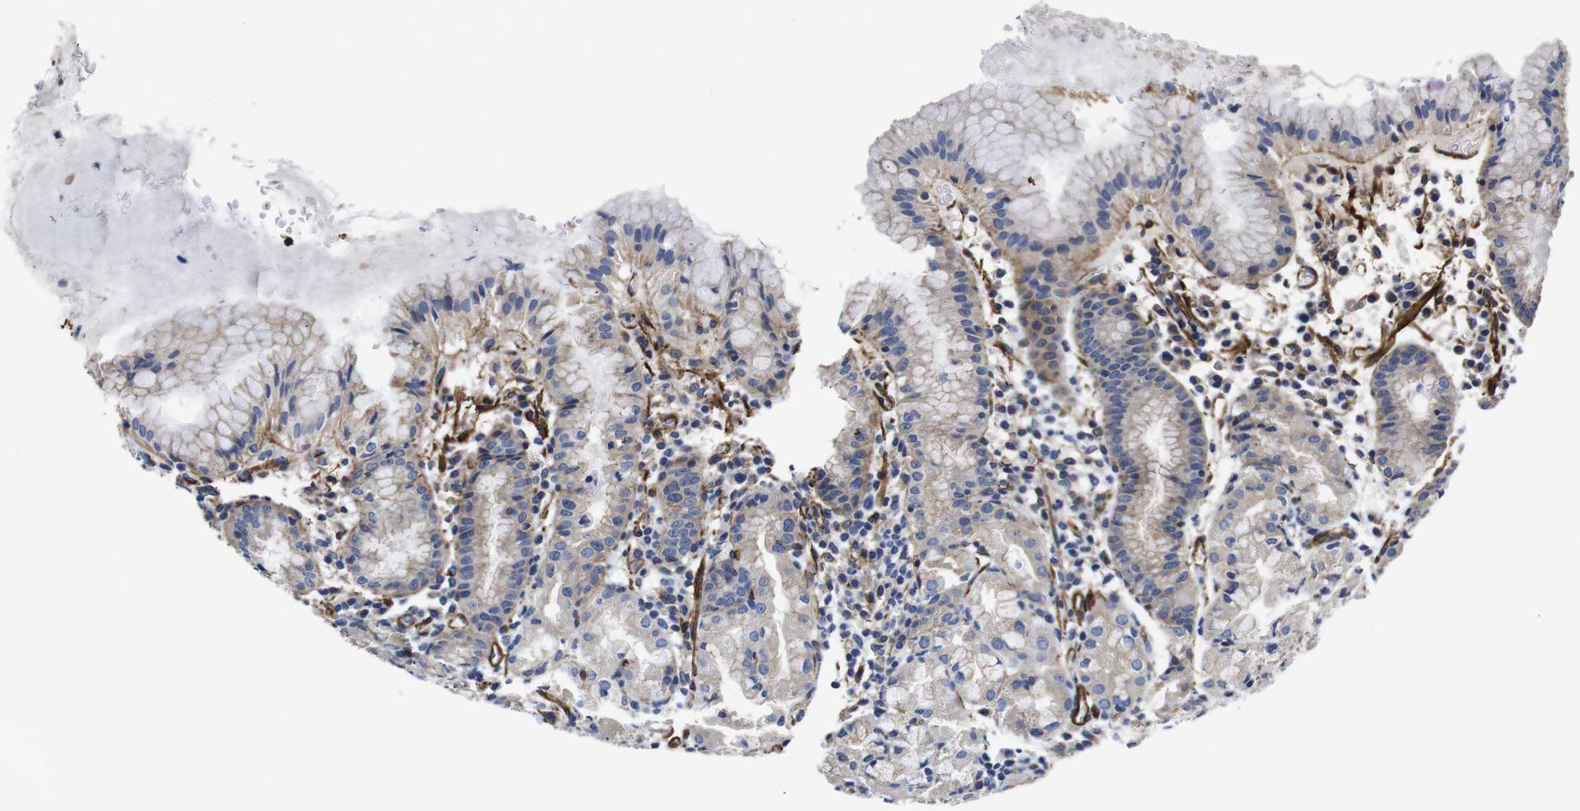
{"staining": {"intensity": "weak", "quantity": "<25%", "location": "cytoplasmic/membranous"}, "tissue": "stomach", "cell_type": "Glandular cells", "image_type": "normal", "snomed": [{"axis": "morphology", "description": "Normal tissue, NOS"}, {"axis": "topography", "description": "Stomach"}, {"axis": "topography", "description": "Stomach, lower"}], "caption": "Stomach stained for a protein using immunohistochemistry displays no expression glandular cells.", "gene": "WNT10A", "patient": {"sex": "female", "age": 75}}